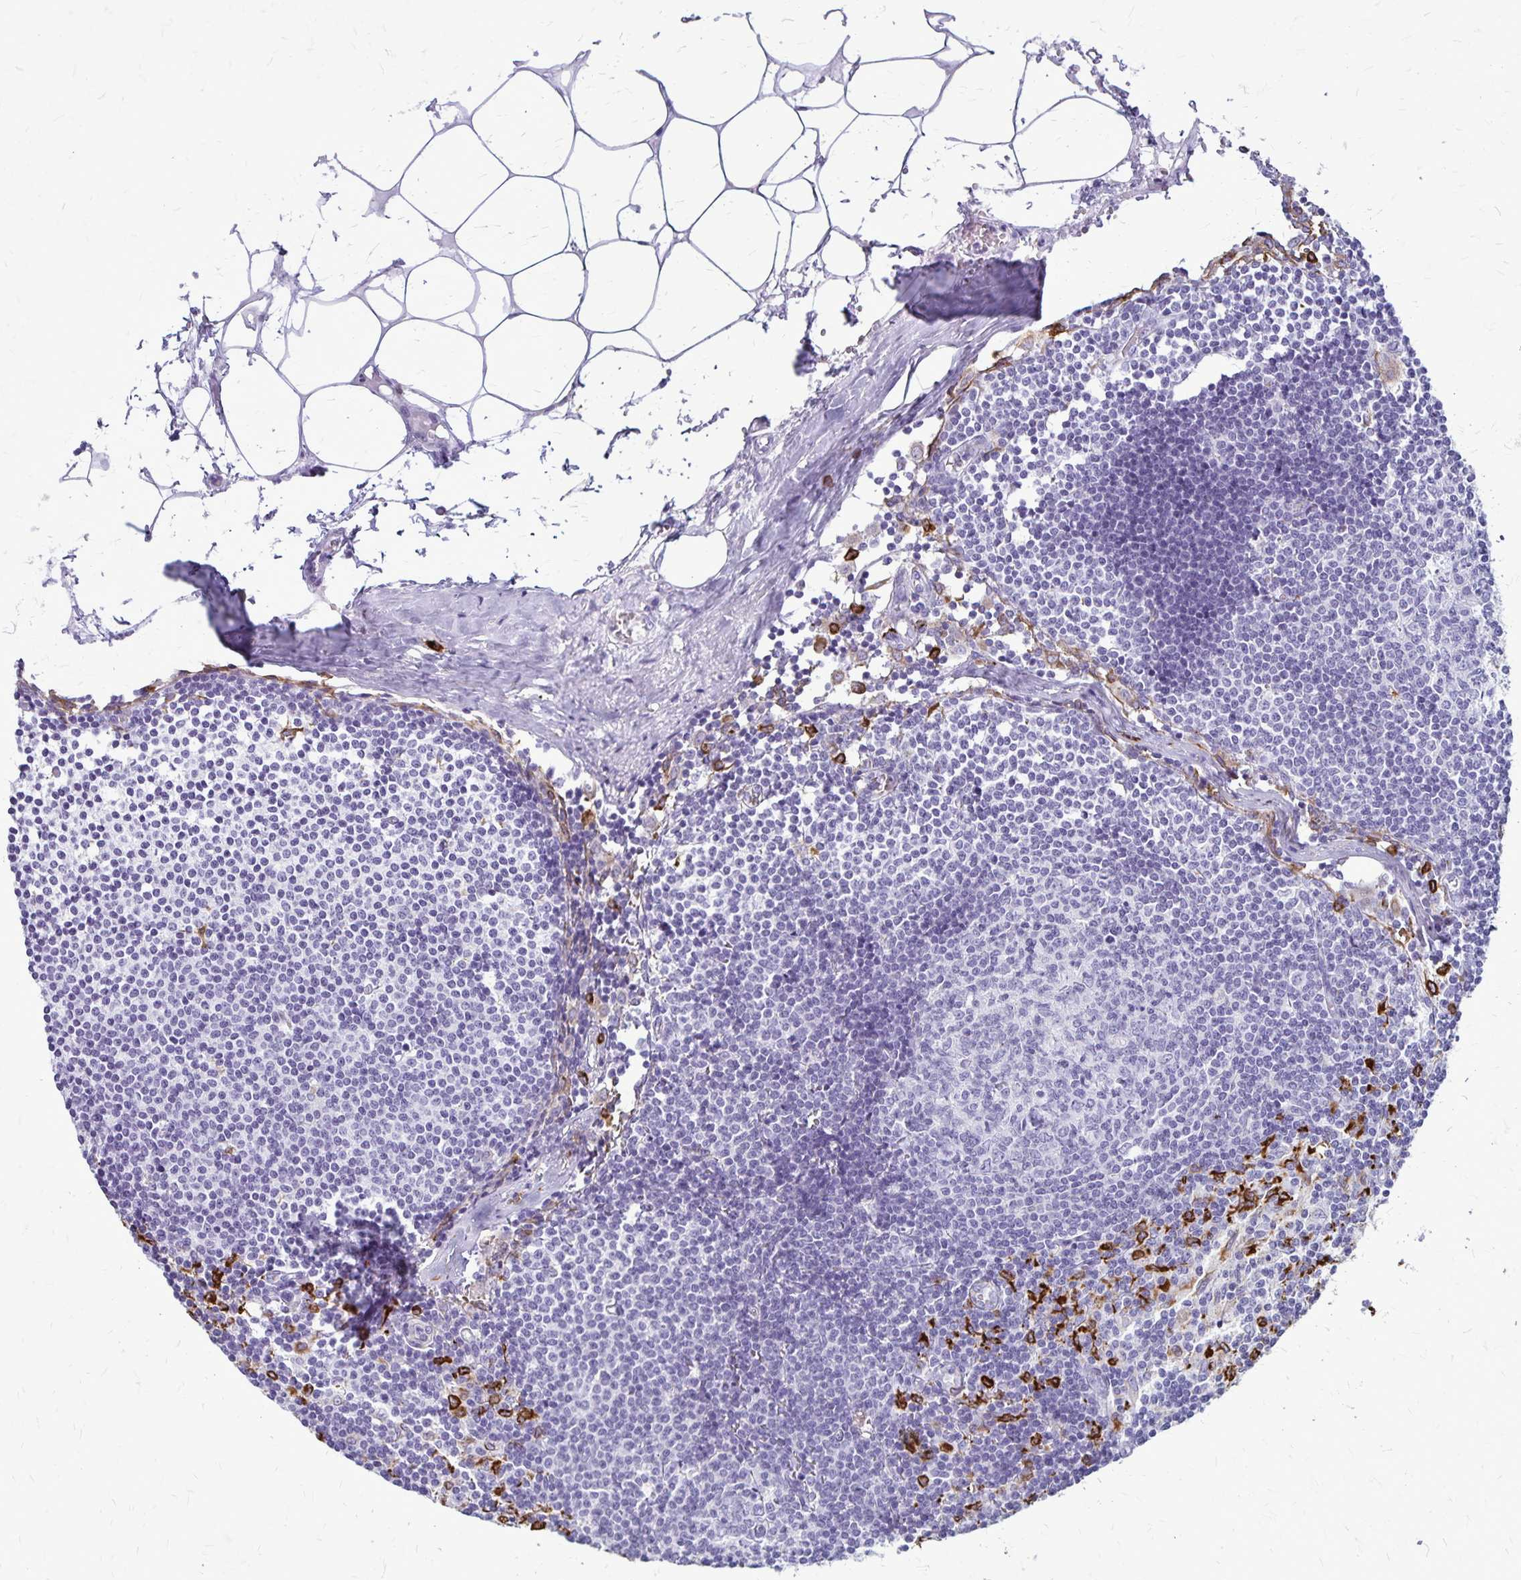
{"staining": {"intensity": "negative", "quantity": "none", "location": "none"}, "tissue": "lymph node", "cell_type": "Germinal center cells", "image_type": "normal", "snomed": [{"axis": "morphology", "description": "Normal tissue, NOS"}, {"axis": "topography", "description": "Lymph node"}], "caption": "High magnification brightfield microscopy of normal lymph node stained with DAB (brown) and counterstained with hematoxylin (blue): germinal center cells show no significant positivity. (DAB immunohistochemistry (IHC) with hematoxylin counter stain).", "gene": "RTN1", "patient": {"sex": "female", "age": 69}}